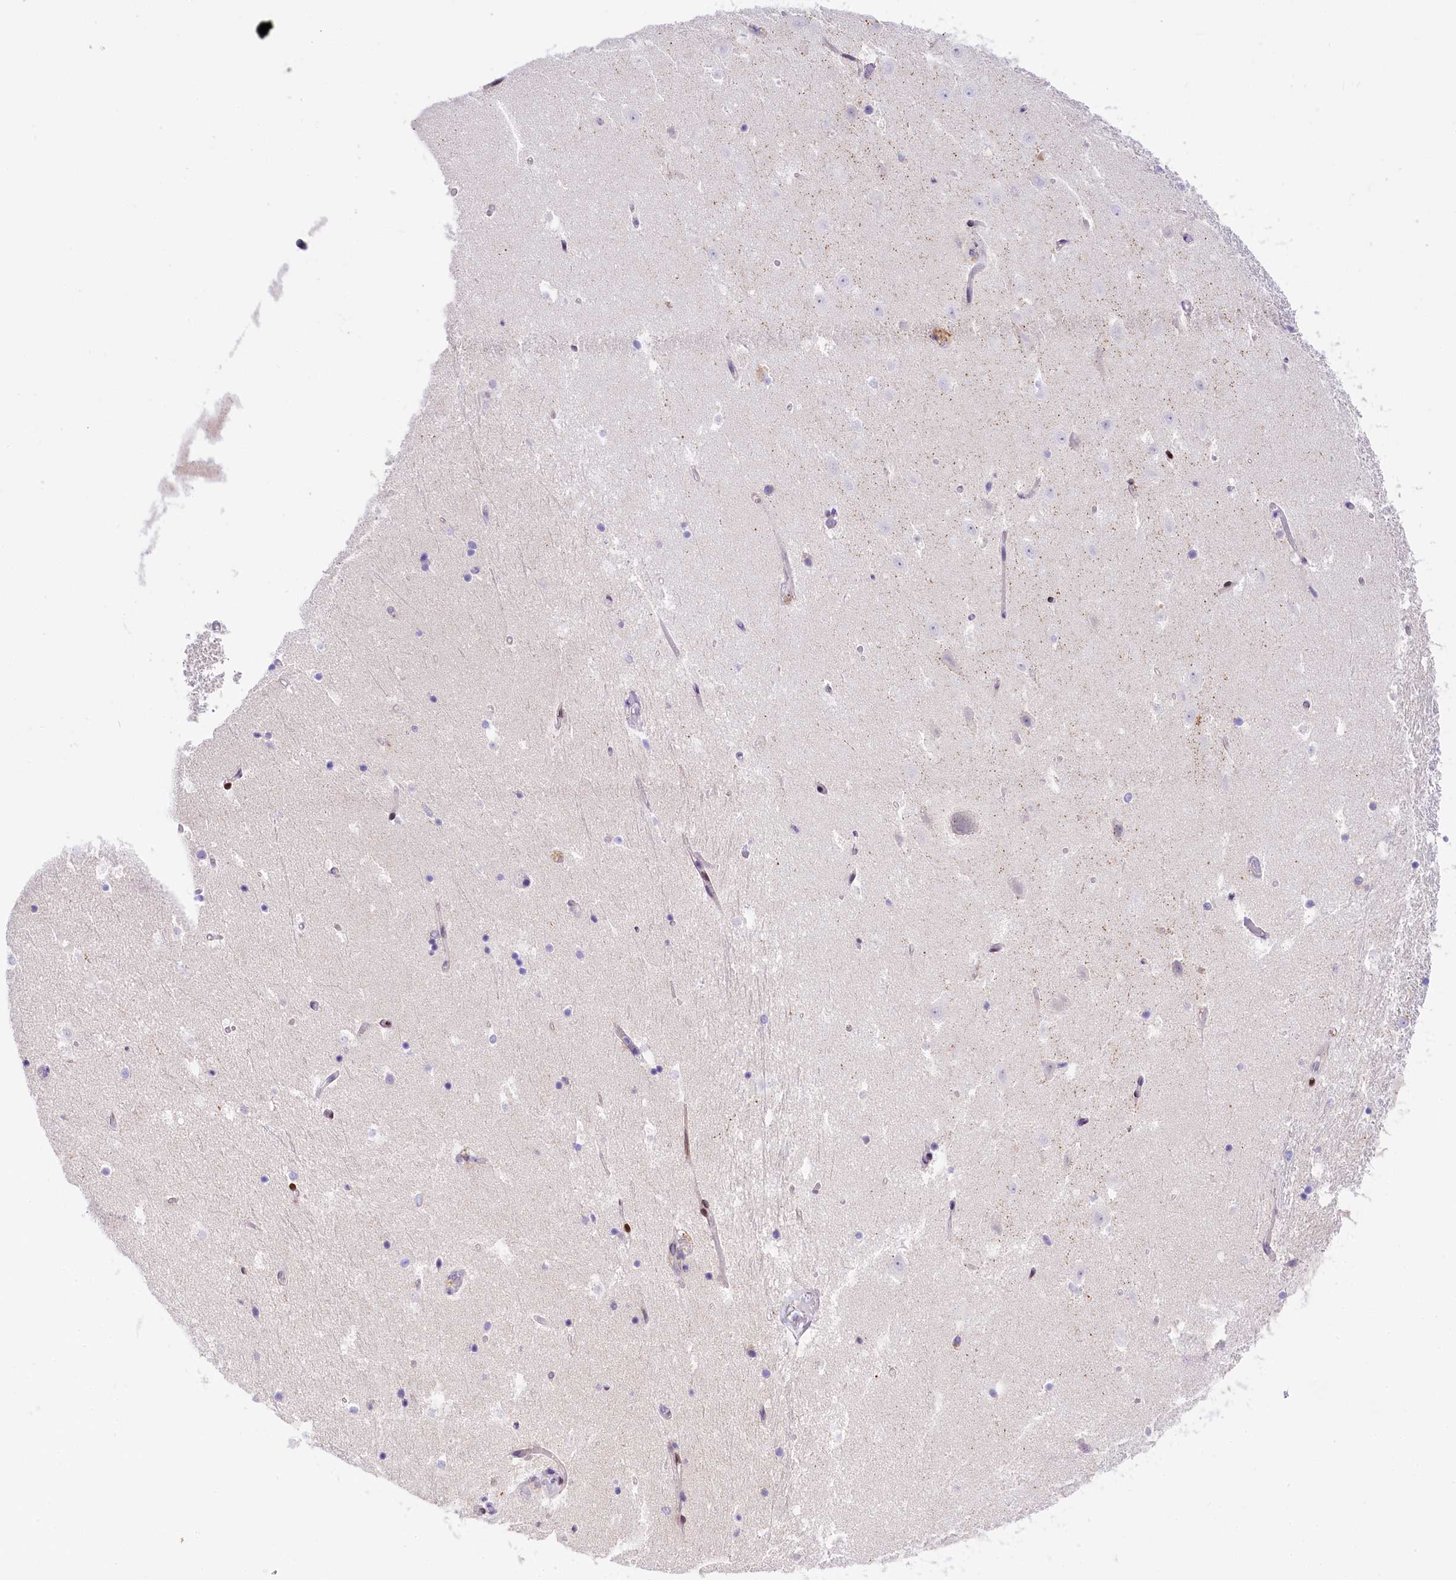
{"staining": {"intensity": "negative", "quantity": "none", "location": "none"}, "tissue": "hippocampus", "cell_type": "Glial cells", "image_type": "normal", "snomed": [{"axis": "morphology", "description": "Normal tissue, NOS"}, {"axis": "topography", "description": "Hippocampus"}], "caption": "Human hippocampus stained for a protein using immunohistochemistry exhibits no expression in glial cells.", "gene": "PPIP5K2", "patient": {"sex": "female", "age": 52}}